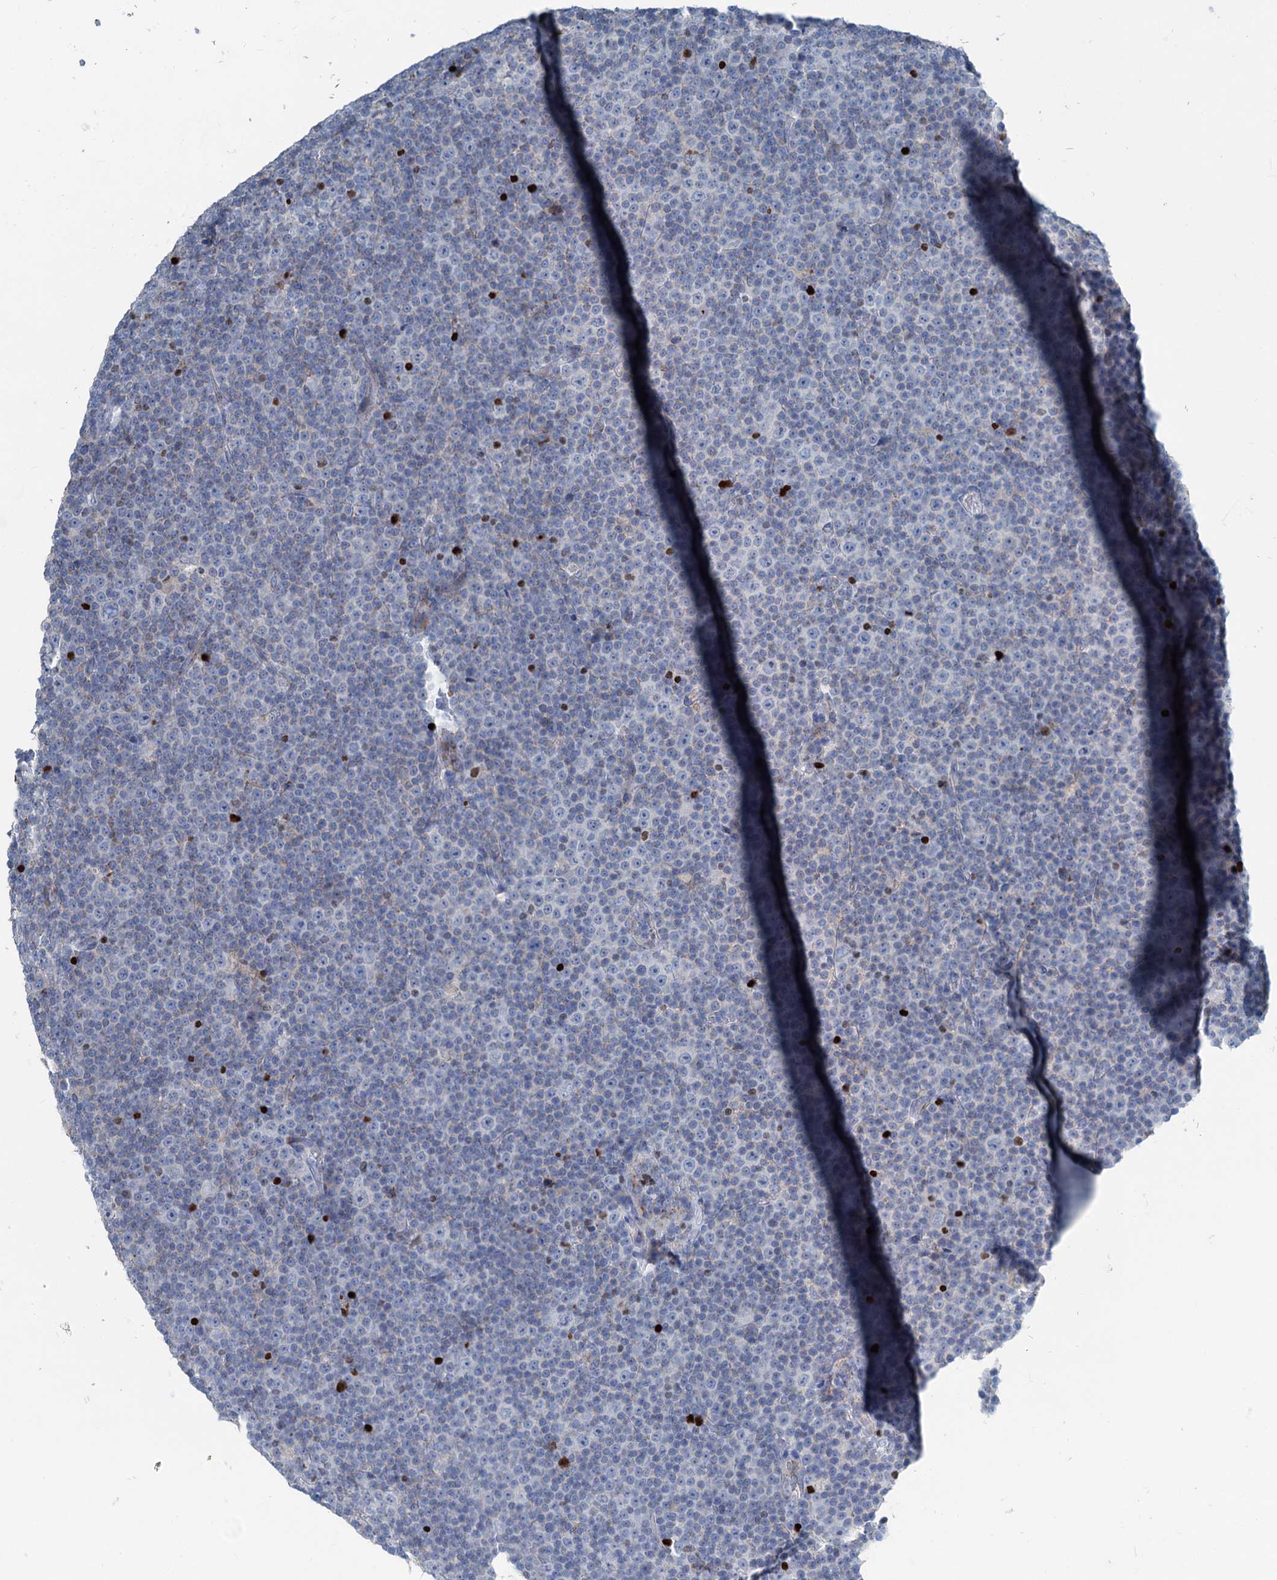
{"staining": {"intensity": "negative", "quantity": "none", "location": "none"}, "tissue": "lymphoma", "cell_type": "Tumor cells", "image_type": "cancer", "snomed": [{"axis": "morphology", "description": "Malignant lymphoma, non-Hodgkin's type, Low grade"}, {"axis": "topography", "description": "Lymph node"}], "caption": "Immunohistochemistry histopathology image of low-grade malignant lymphoma, non-Hodgkin's type stained for a protein (brown), which shows no positivity in tumor cells.", "gene": "ELP4", "patient": {"sex": "female", "age": 67}}